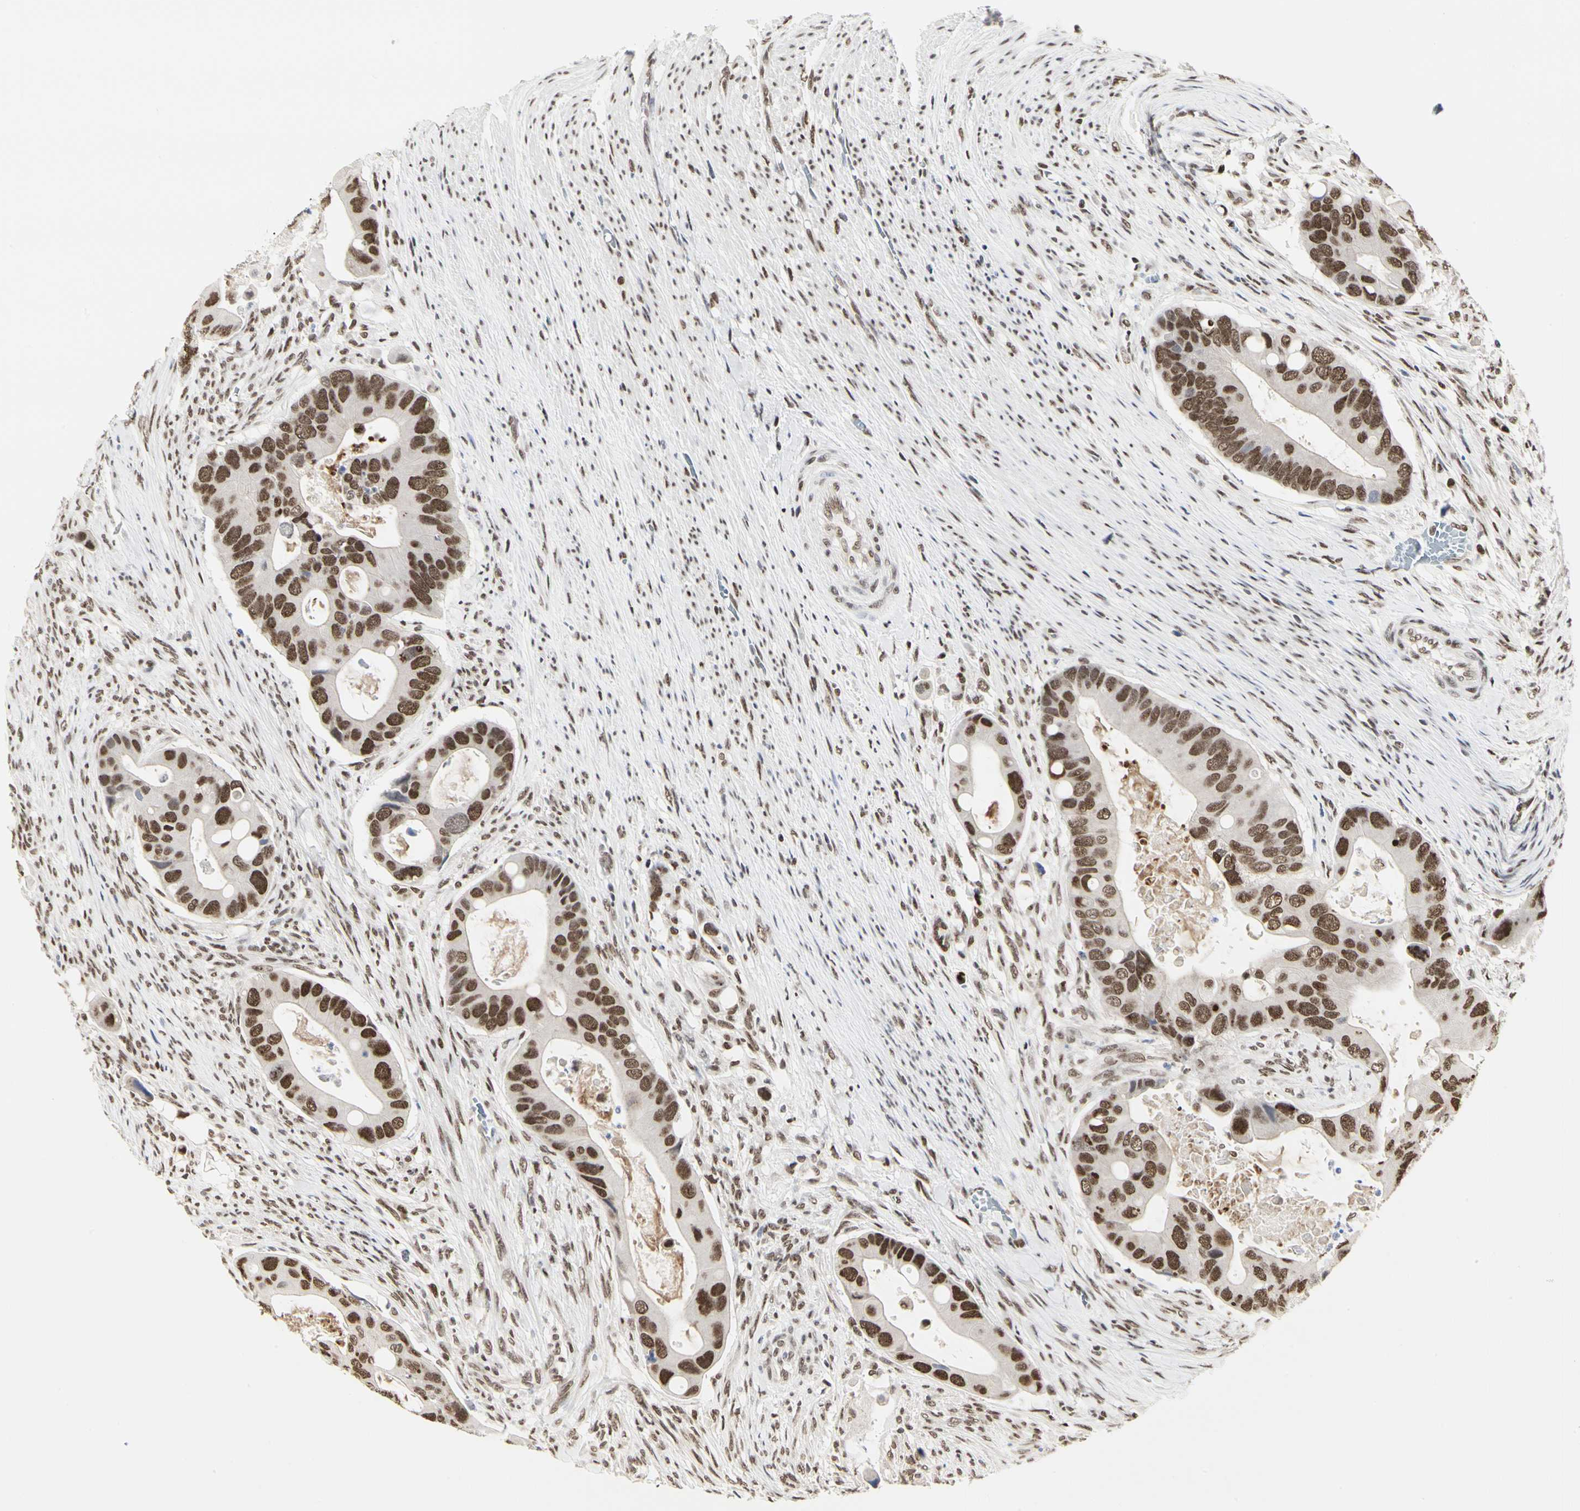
{"staining": {"intensity": "strong", "quantity": ">75%", "location": "nuclear"}, "tissue": "colorectal cancer", "cell_type": "Tumor cells", "image_type": "cancer", "snomed": [{"axis": "morphology", "description": "Adenocarcinoma, NOS"}, {"axis": "topography", "description": "Rectum"}], "caption": "There is high levels of strong nuclear expression in tumor cells of colorectal cancer (adenocarcinoma), as demonstrated by immunohistochemical staining (brown color).", "gene": "PRMT3", "patient": {"sex": "female", "age": 57}}